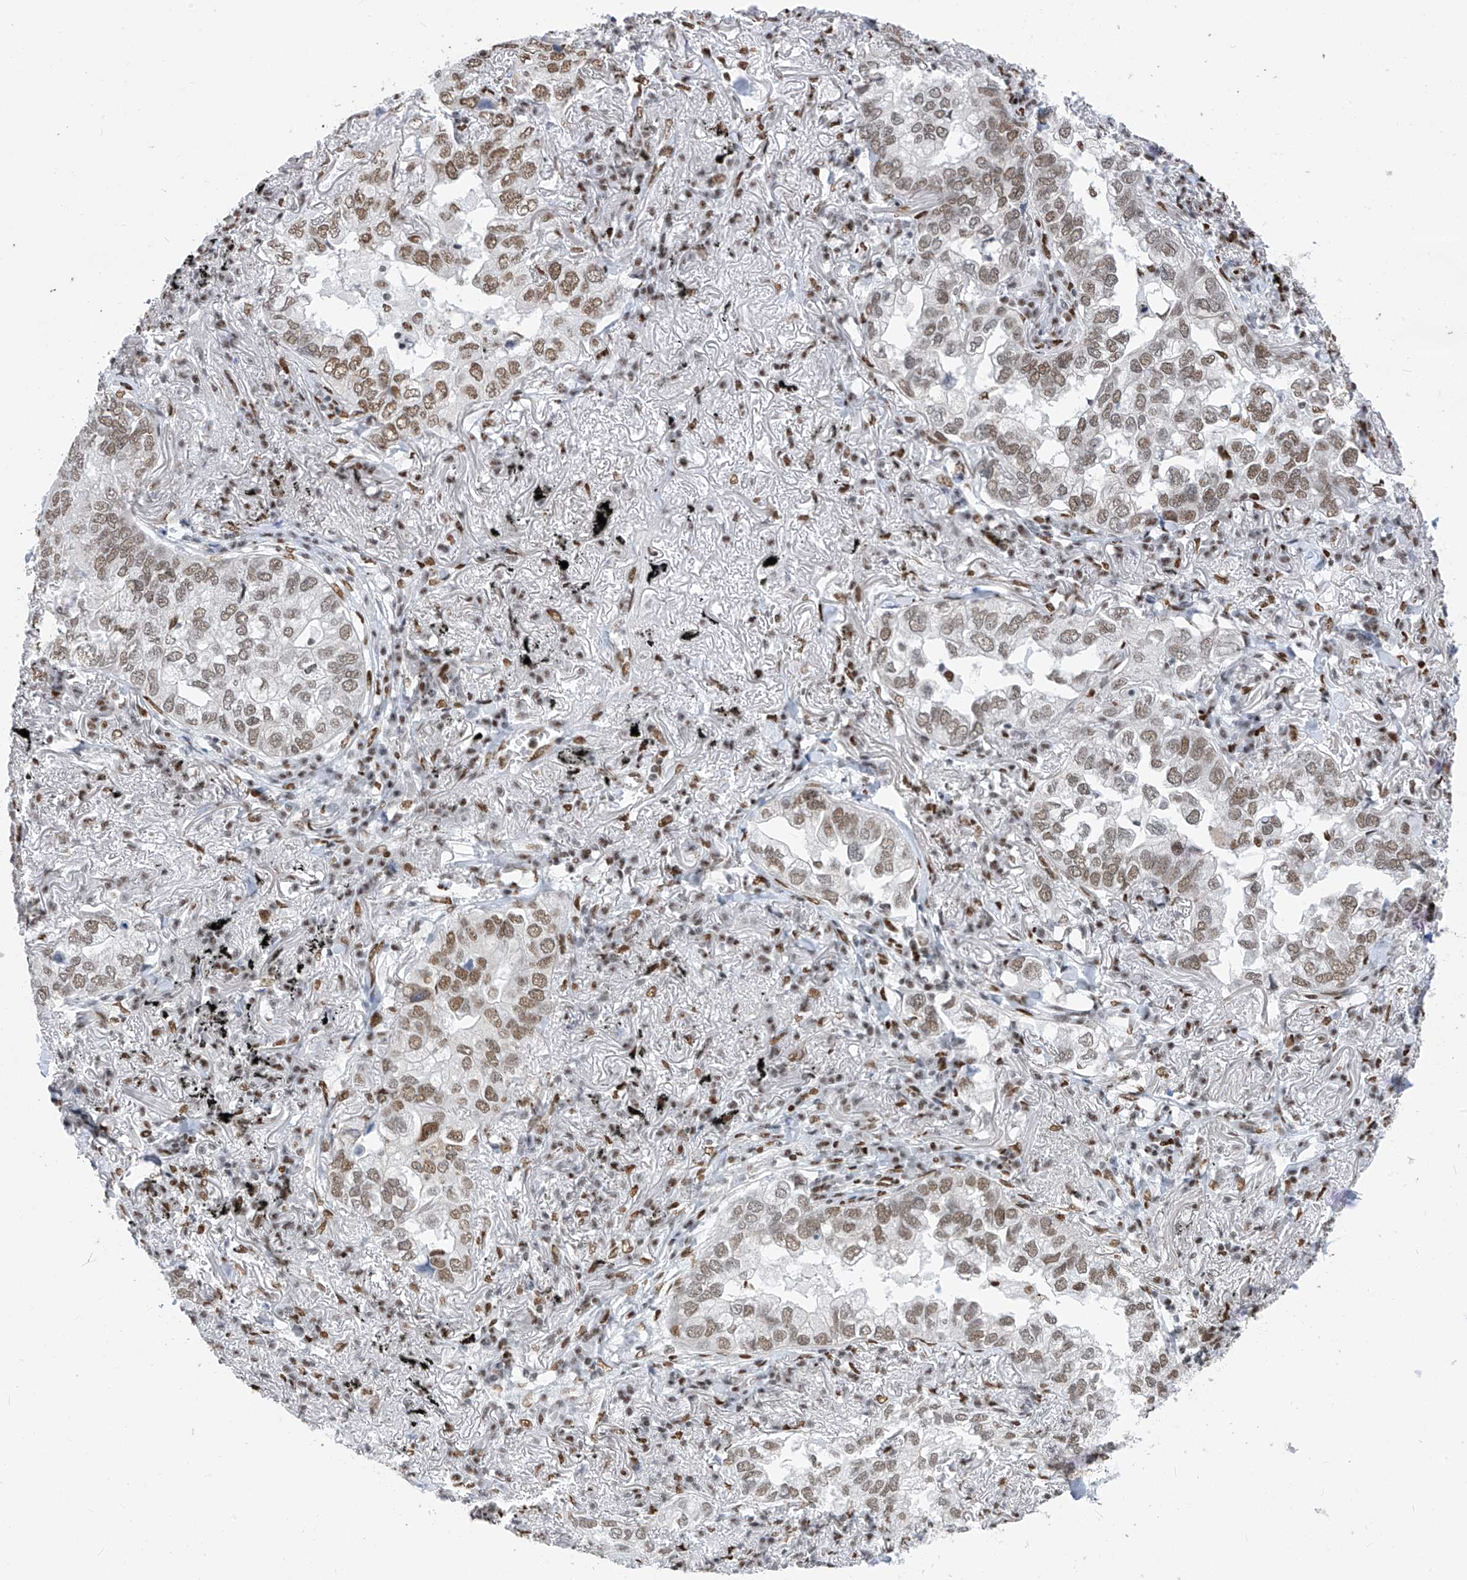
{"staining": {"intensity": "moderate", "quantity": ">75%", "location": "nuclear"}, "tissue": "lung cancer", "cell_type": "Tumor cells", "image_type": "cancer", "snomed": [{"axis": "morphology", "description": "Adenocarcinoma, NOS"}, {"axis": "topography", "description": "Lung"}], "caption": "This is a photomicrograph of IHC staining of lung adenocarcinoma, which shows moderate positivity in the nuclear of tumor cells.", "gene": "KHSRP", "patient": {"sex": "male", "age": 65}}